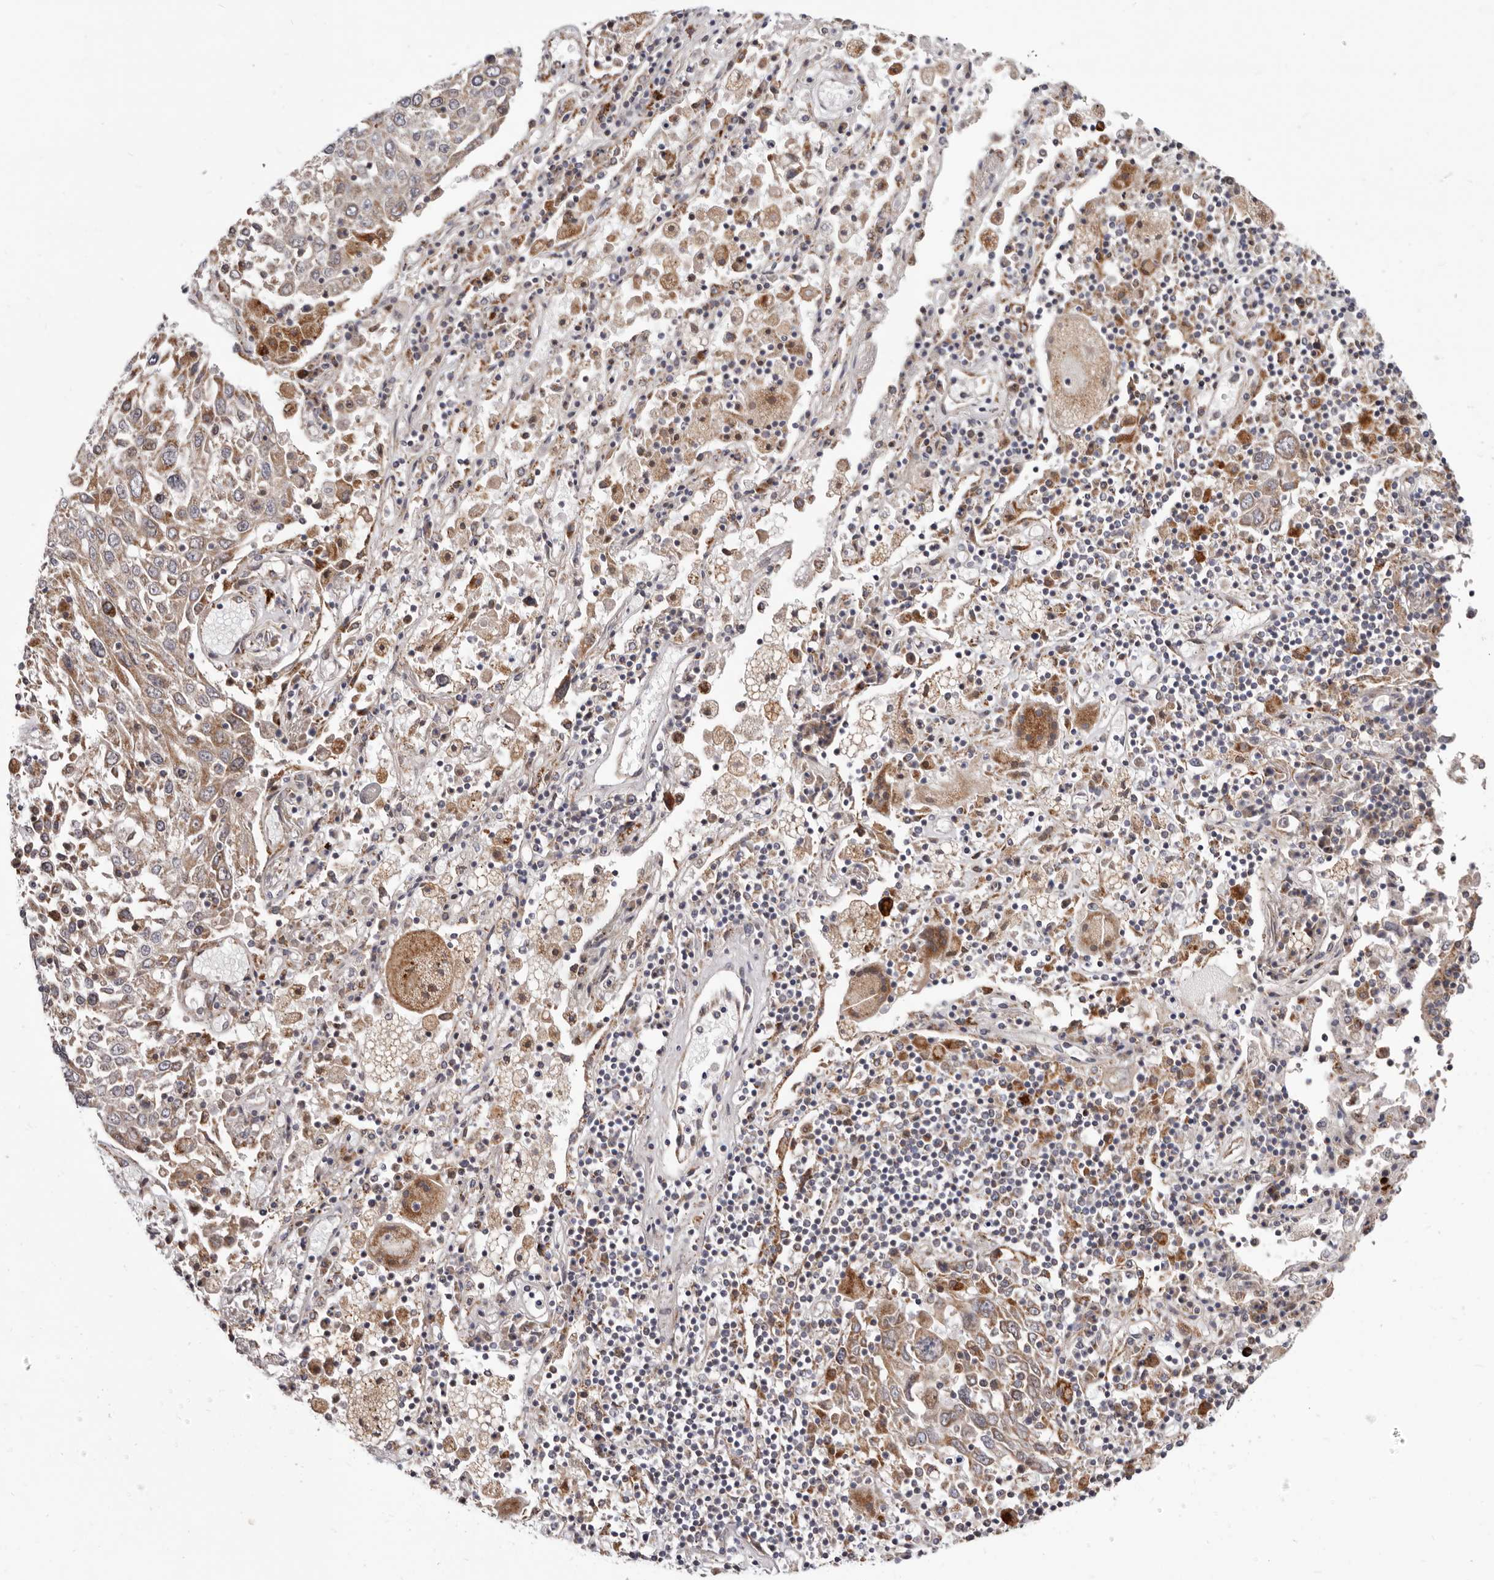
{"staining": {"intensity": "moderate", "quantity": ">75%", "location": "cytoplasmic/membranous"}, "tissue": "lung cancer", "cell_type": "Tumor cells", "image_type": "cancer", "snomed": [{"axis": "morphology", "description": "Squamous cell carcinoma, NOS"}, {"axis": "topography", "description": "Lung"}], "caption": "Immunohistochemical staining of lung squamous cell carcinoma shows medium levels of moderate cytoplasmic/membranous expression in approximately >75% of tumor cells.", "gene": "TOR3A", "patient": {"sex": "male", "age": 65}}